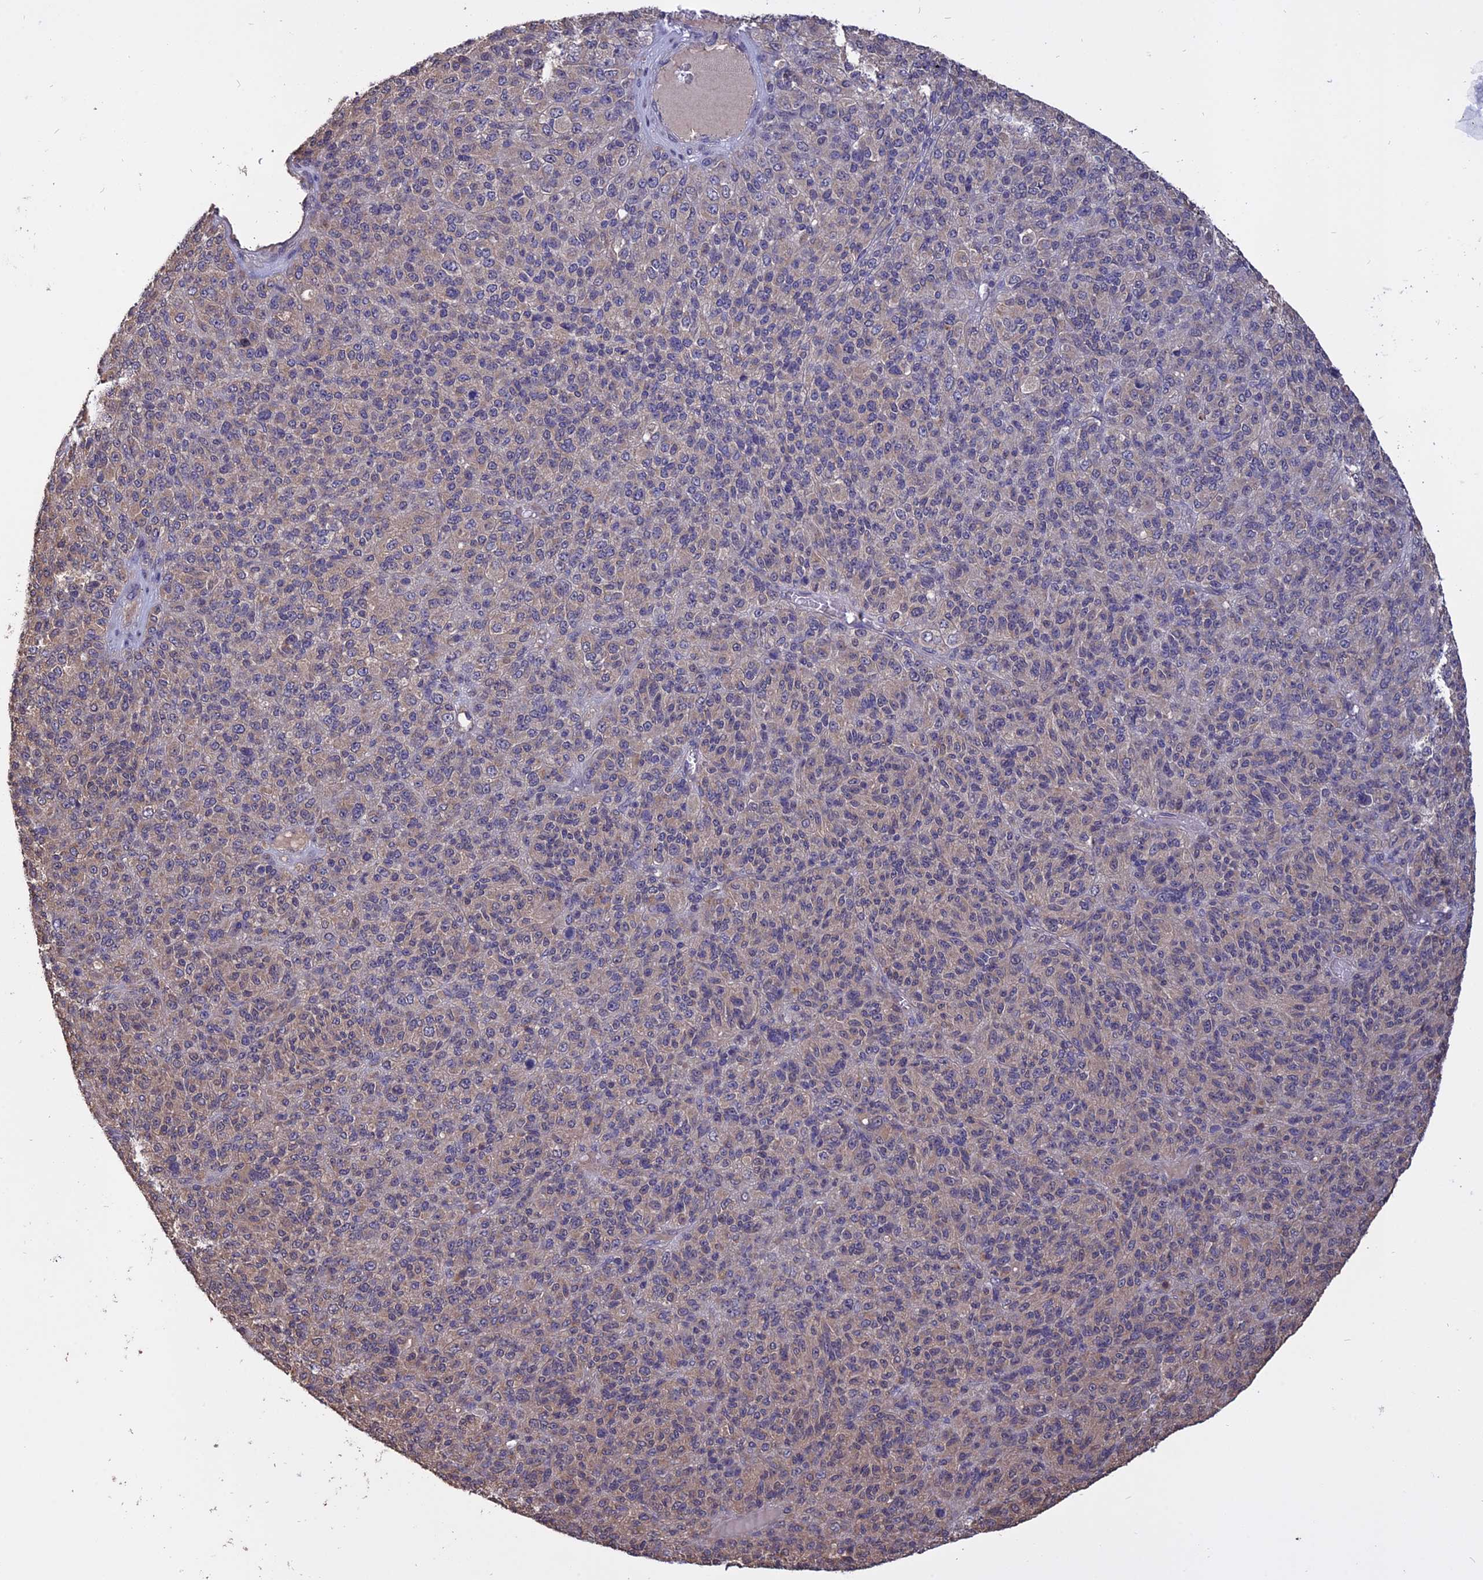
{"staining": {"intensity": "negative", "quantity": "none", "location": "none"}, "tissue": "melanoma", "cell_type": "Tumor cells", "image_type": "cancer", "snomed": [{"axis": "morphology", "description": "Malignant melanoma, Metastatic site"}, {"axis": "topography", "description": "Brain"}], "caption": "There is no significant expression in tumor cells of malignant melanoma (metastatic site).", "gene": "CARMIL2", "patient": {"sex": "female", "age": 56}}